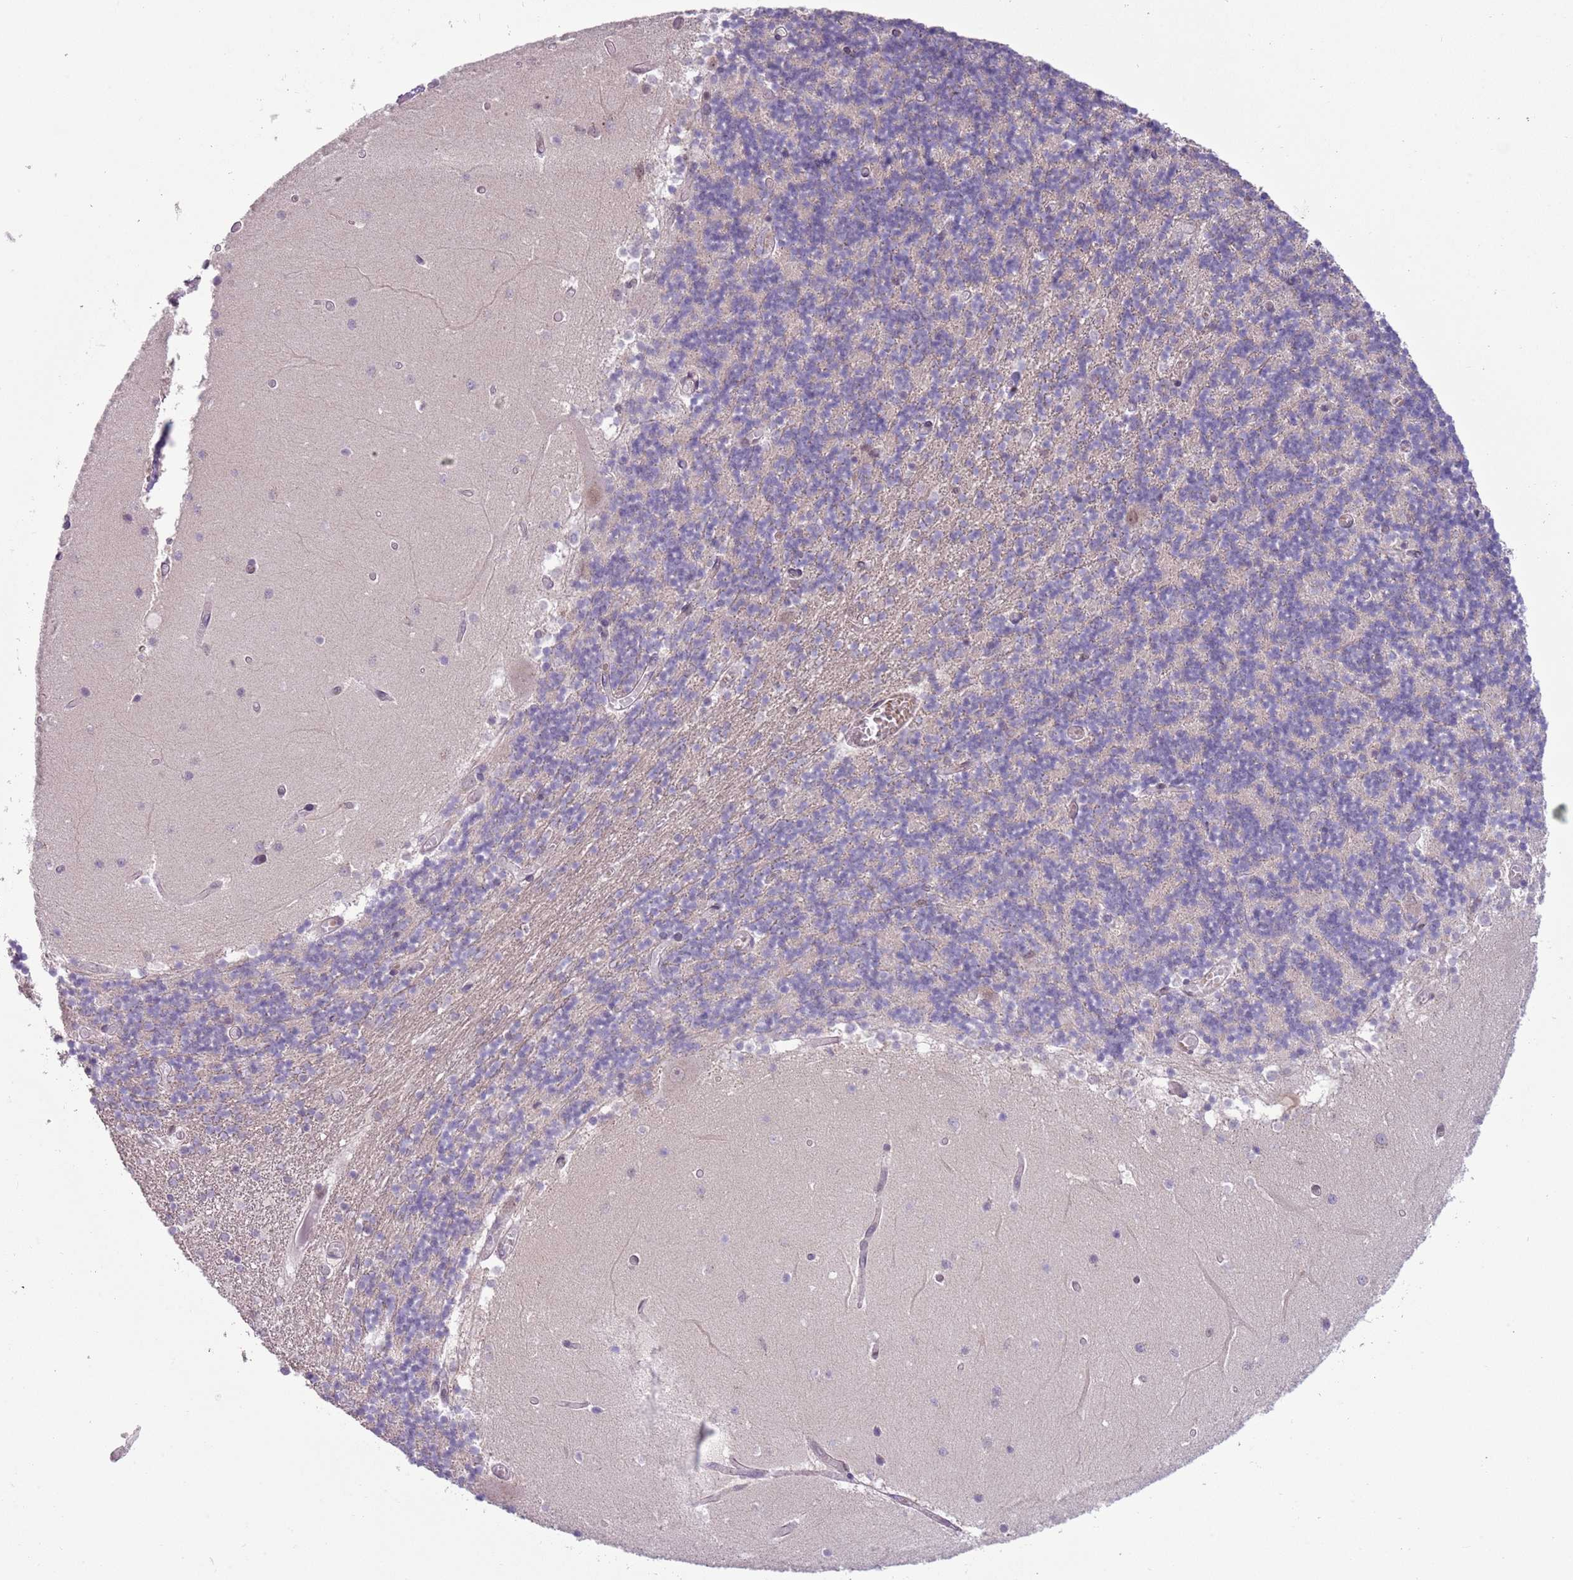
{"staining": {"intensity": "negative", "quantity": "none", "location": "none"}, "tissue": "cerebellum", "cell_type": "Cells in granular layer", "image_type": "normal", "snomed": [{"axis": "morphology", "description": "Normal tissue, NOS"}, {"axis": "topography", "description": "Cerebellum"}], "caption": "The photomicrograph demonstrates no significant expression in cells in granular layer of cerebellum.", "gene": "TM2D1", "patient": {"sex": "female", "age": 28}}